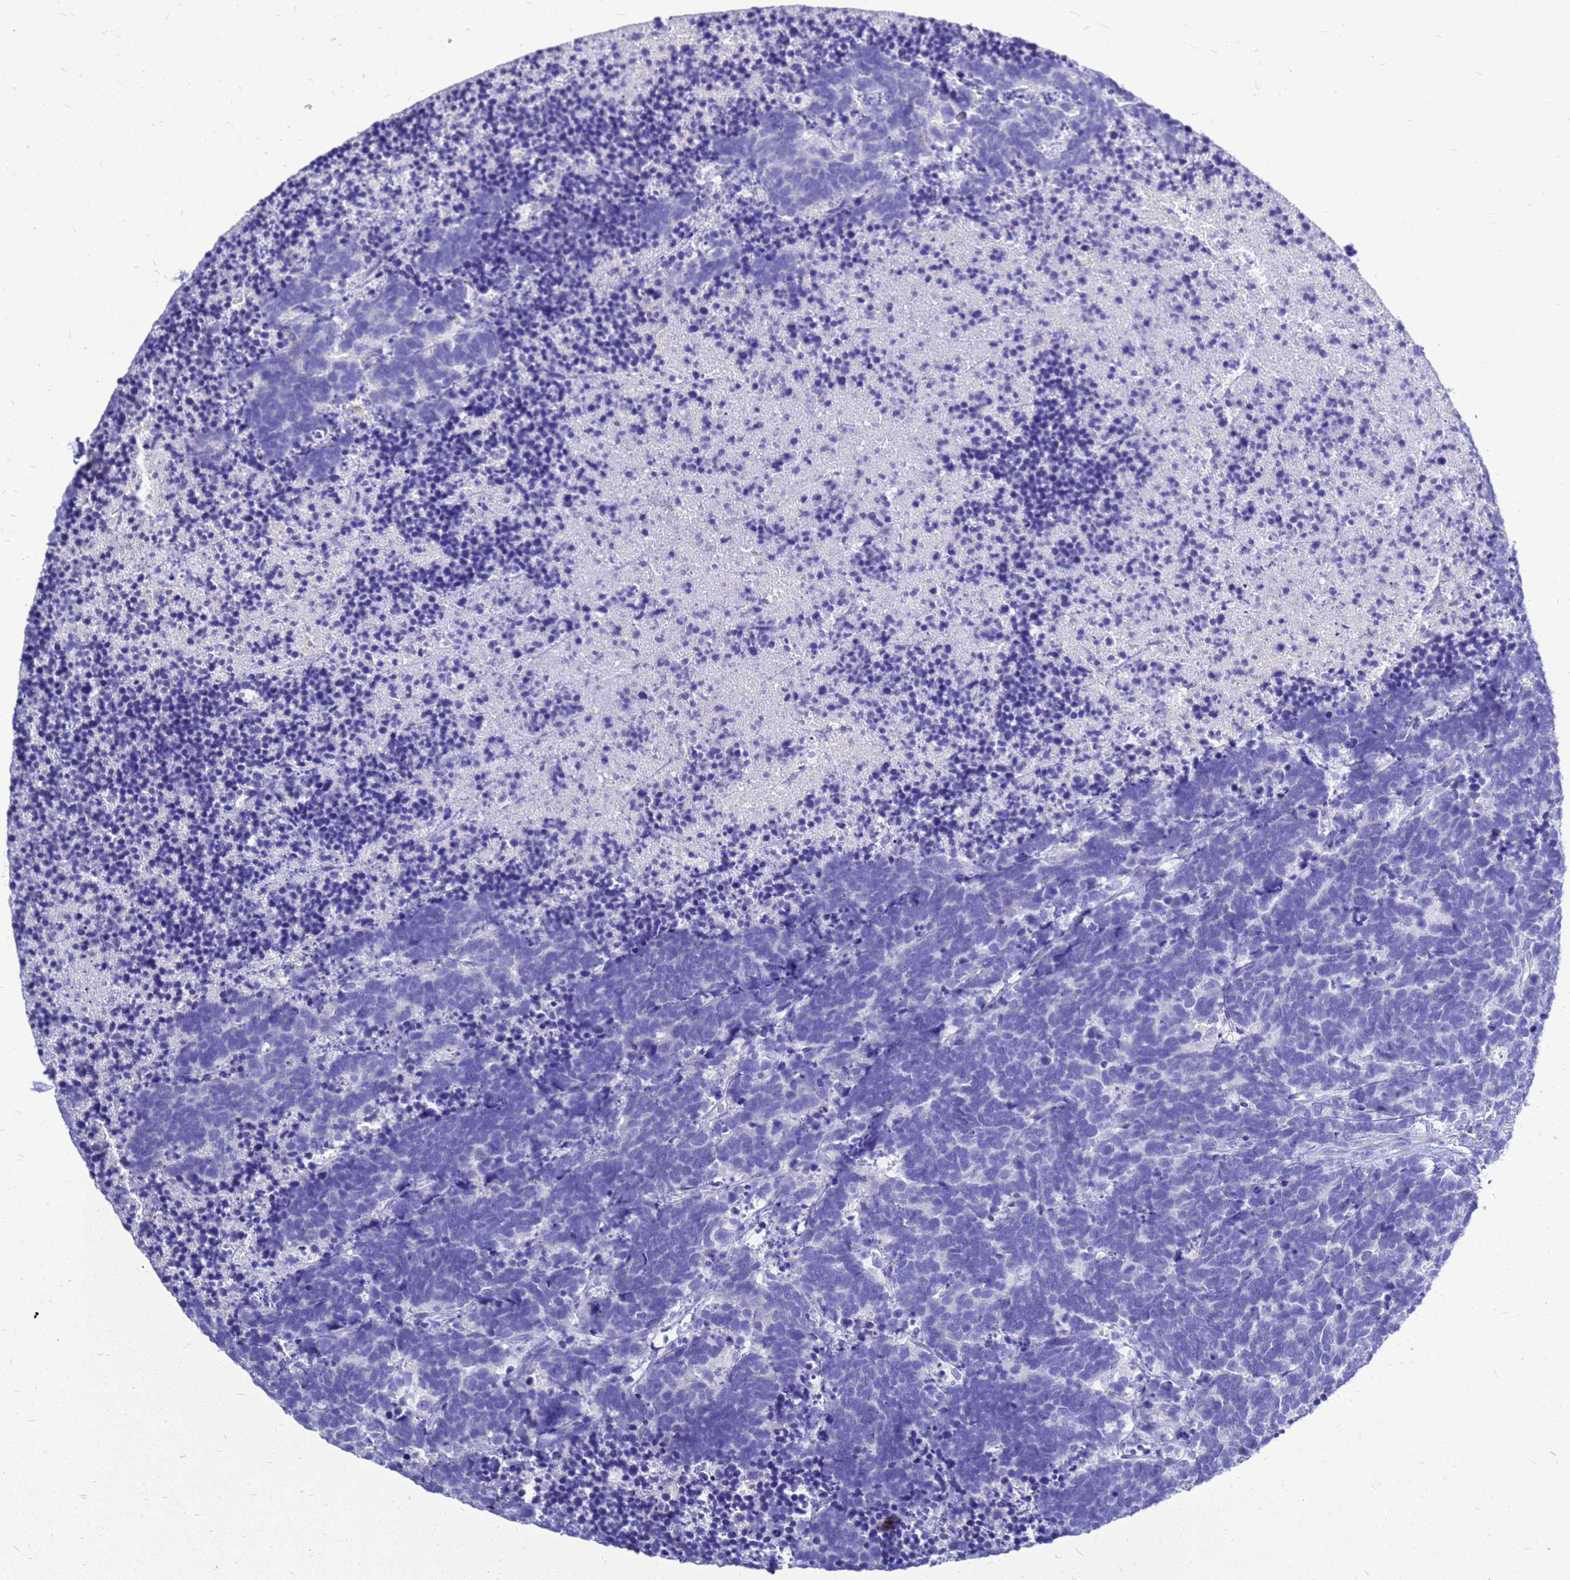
{"staining": {"intensity": "negative", "quantity": "none", "location": "none"}, "tissue": "carcinoid", "cell_type": "Tumor cells", "image_type": "cancer", "snomed": [{"axis": "morphology", "description": "Carcinoma, NOS"}, {"axis": "morphology", "description": "Carcinoid, malignant, NOS"}, {"axis": "topography", "description": "Urinary bladder"}], "caption": "The histopathology image demonstrates no staining of tumor cells in carcinoma.", "gene": "OR52E2", "patient": {"sex": "male", "age": 57}}